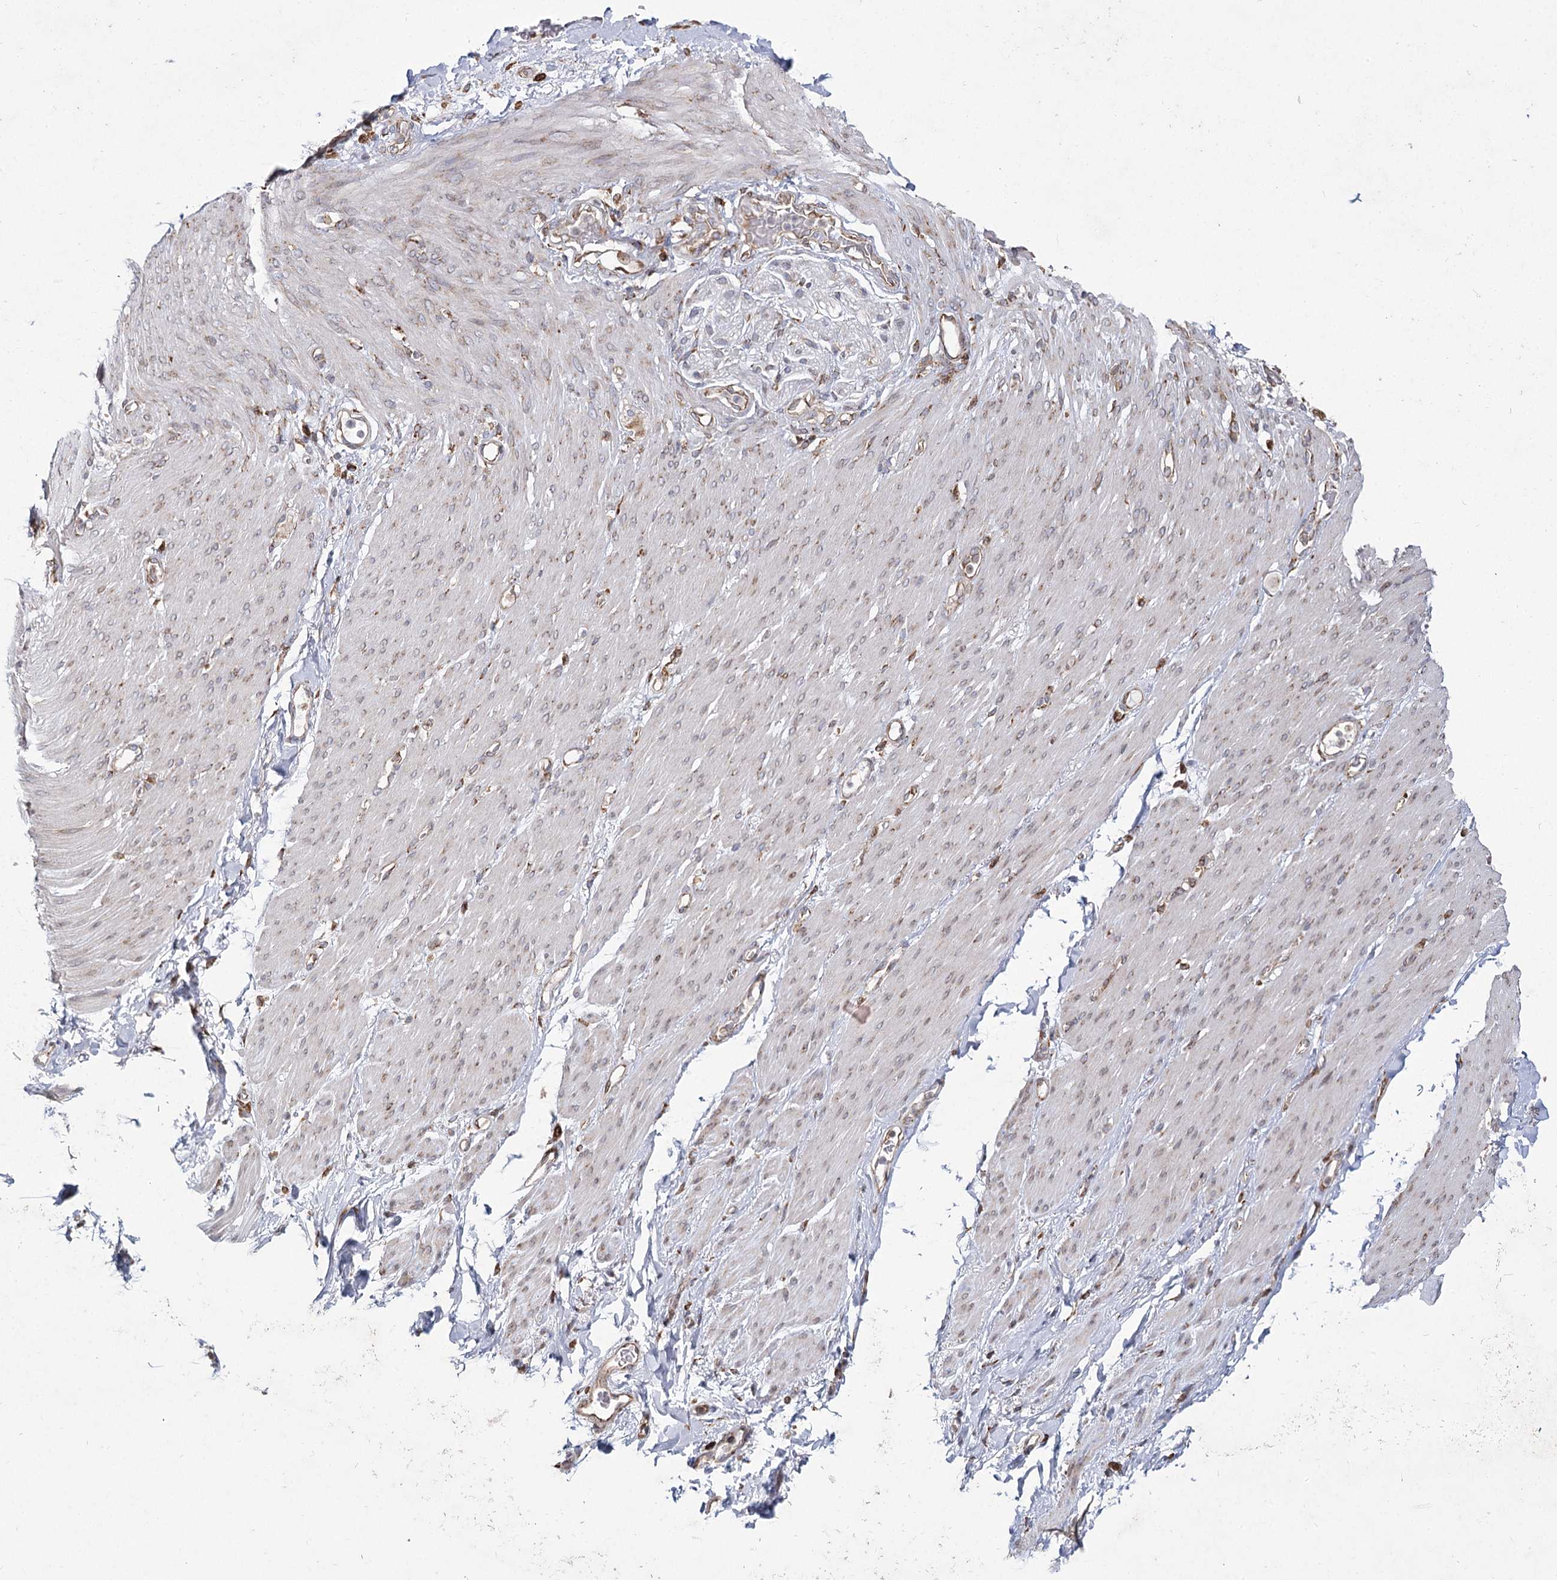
{"staining": {"intensity": "negative", "quantity": "none", "location": "none"}, "tissue": "adipose tissue", "cell_type": "Adipocytes", "image_type": "normal", "snomed": [{"axis": "morphology", "description": "Normal tissue, NOS"}, {"axis": "topography", "description": "Colon"}, {"axis": "topography", "description": "Peripheral nerve tissue"}], "caption": "This histopathology image is of benign adipose tissue stained with immunohistochemistry to label a protein in brown with the nuclei are counter-stained blue. There is no positivity in adipocytes. The staining was performed using DAB to visualize the protein expression in brown, while the nuclei were stained in blue with hematoxylin (Magnification: 20x).", "gene": "NHLRC2", "patient": {"sex": "female", "age": 61}}